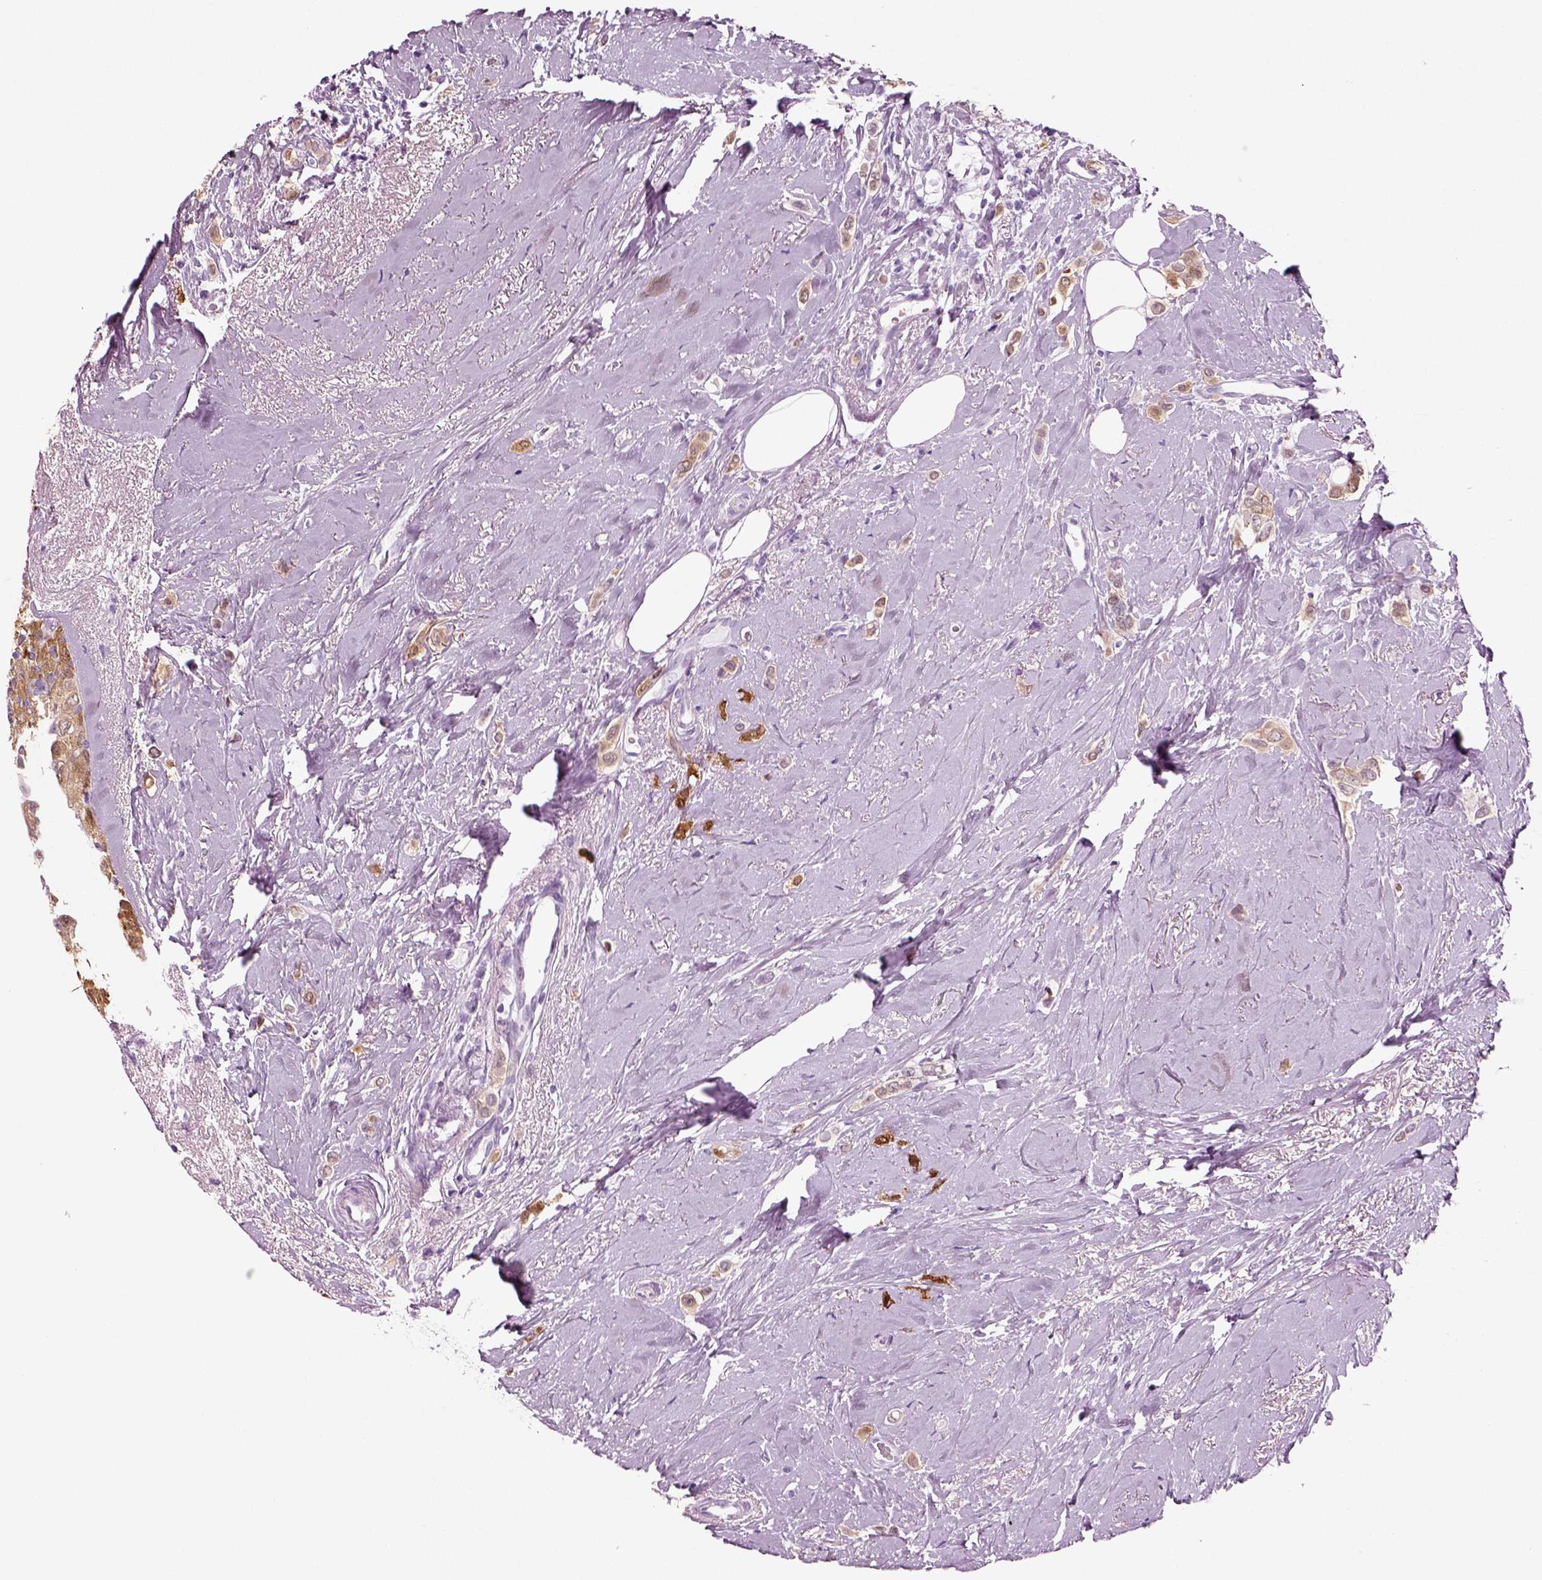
{"staining": {"intensity": "weak", "quantity": ">75%", "location": "cytoplasmic/membranous"}, "tissue": "breast cancer", "cell_type": "Tumor cells", "image_type": "cancer", "snomed": [{"axis": "morphology", "description": "Lobular carcinoma"}, {"axis": "topography", "description": "Breast"}], "caption": "Breast cancer (lobular carcinoma) stained with a brown dye displays weak cytoplasmic/membranous positive positivity in about >75% of tumor cells.", "gene": "CRABP1", "patient": {"sex": "female", "age": 66}}